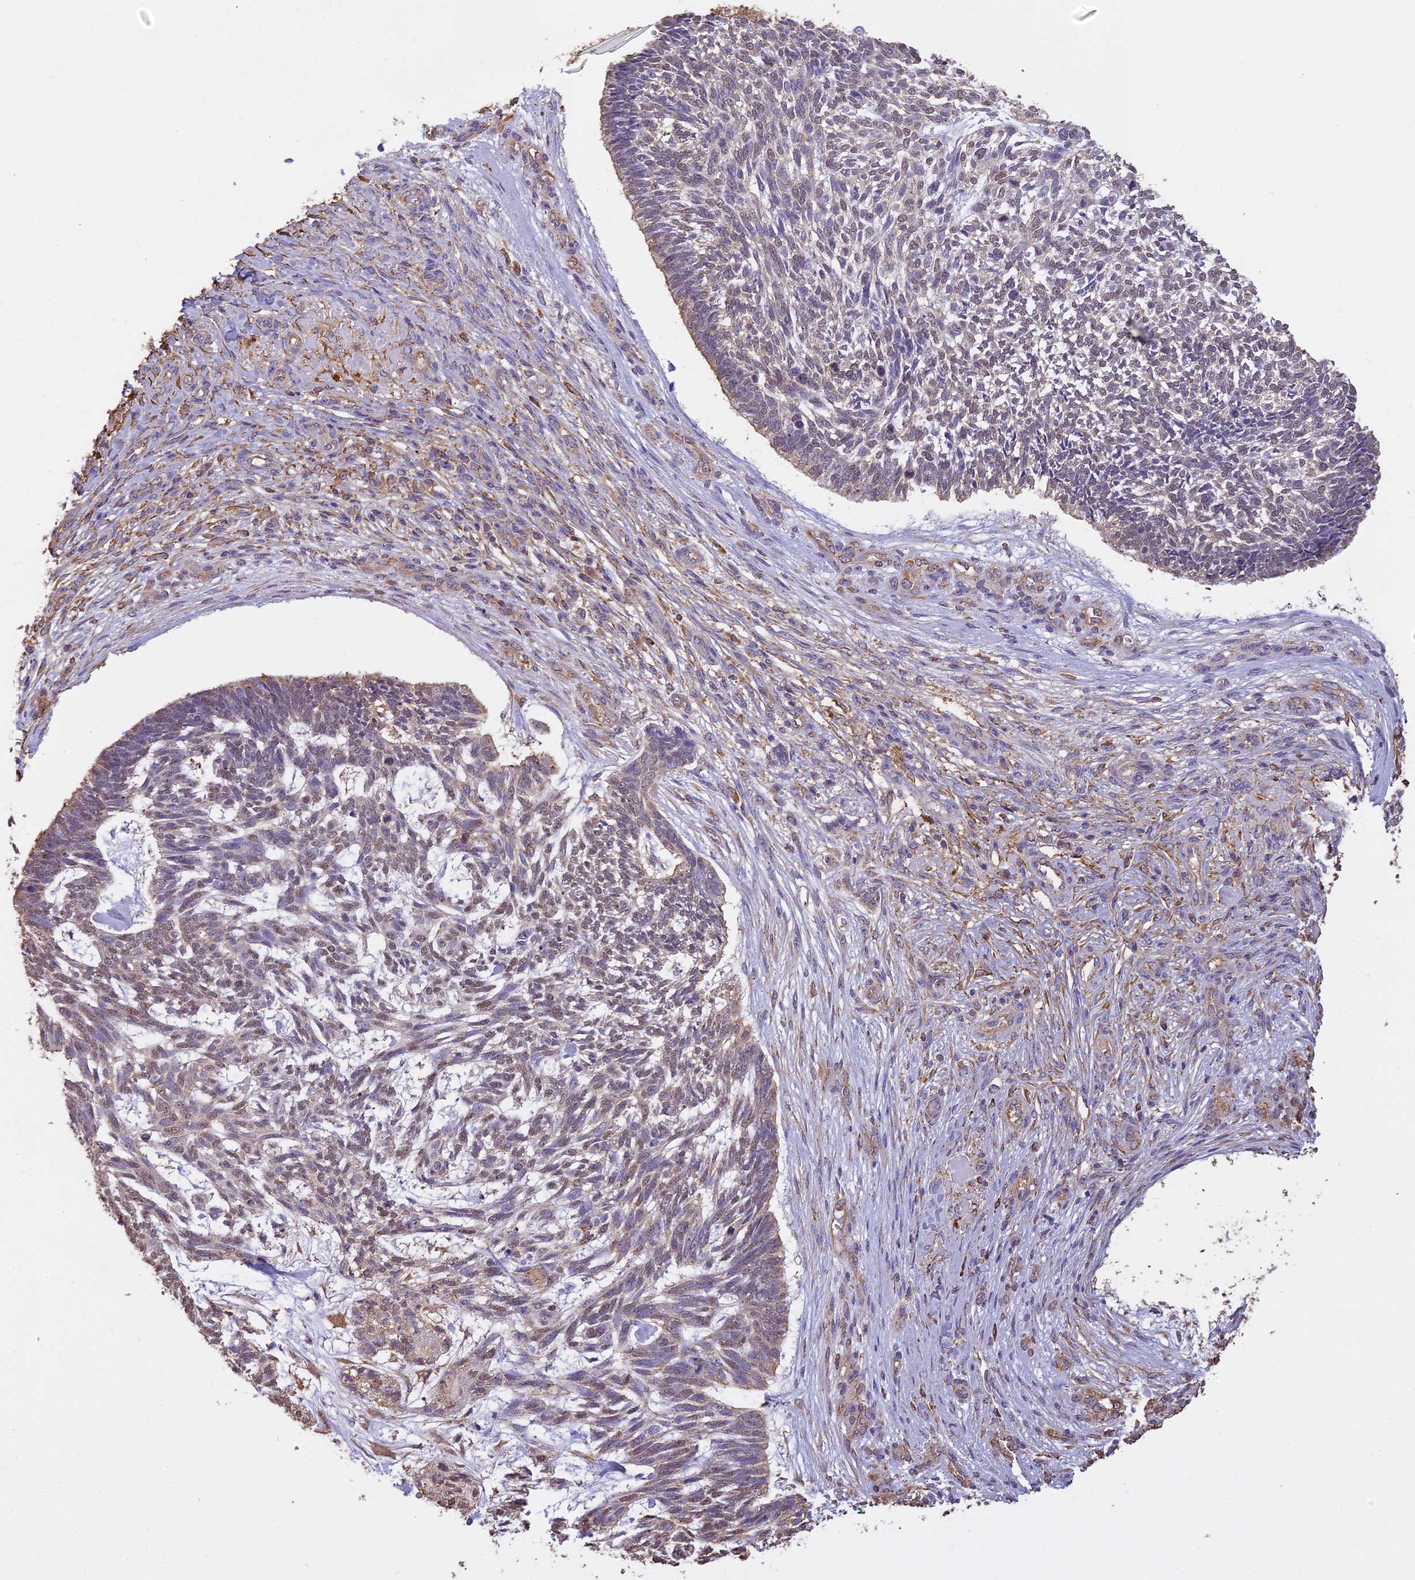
{"staining": {"intensity": "weak", "quantity": "25%-75%", "location": "cytoplasmic/membranous,nuclear"}, "tissue": "skin cancer", "cell_type": "Tumor cells", "image_type": "cancer", "snomed": [{"axis": "morphology", "description": "Basal cell carcinoma"}, {"axis": "topography", "description": "Skin"}], "caption": "A histopathology image of human basal cell carcinoma (skin) stained for a protein demonstrates weak cytoplasmic/membranous and nuclear brown staining in tumor cells.", "gene": "ARHGAP19", "patient": {"sex": "male", "age": 88}}